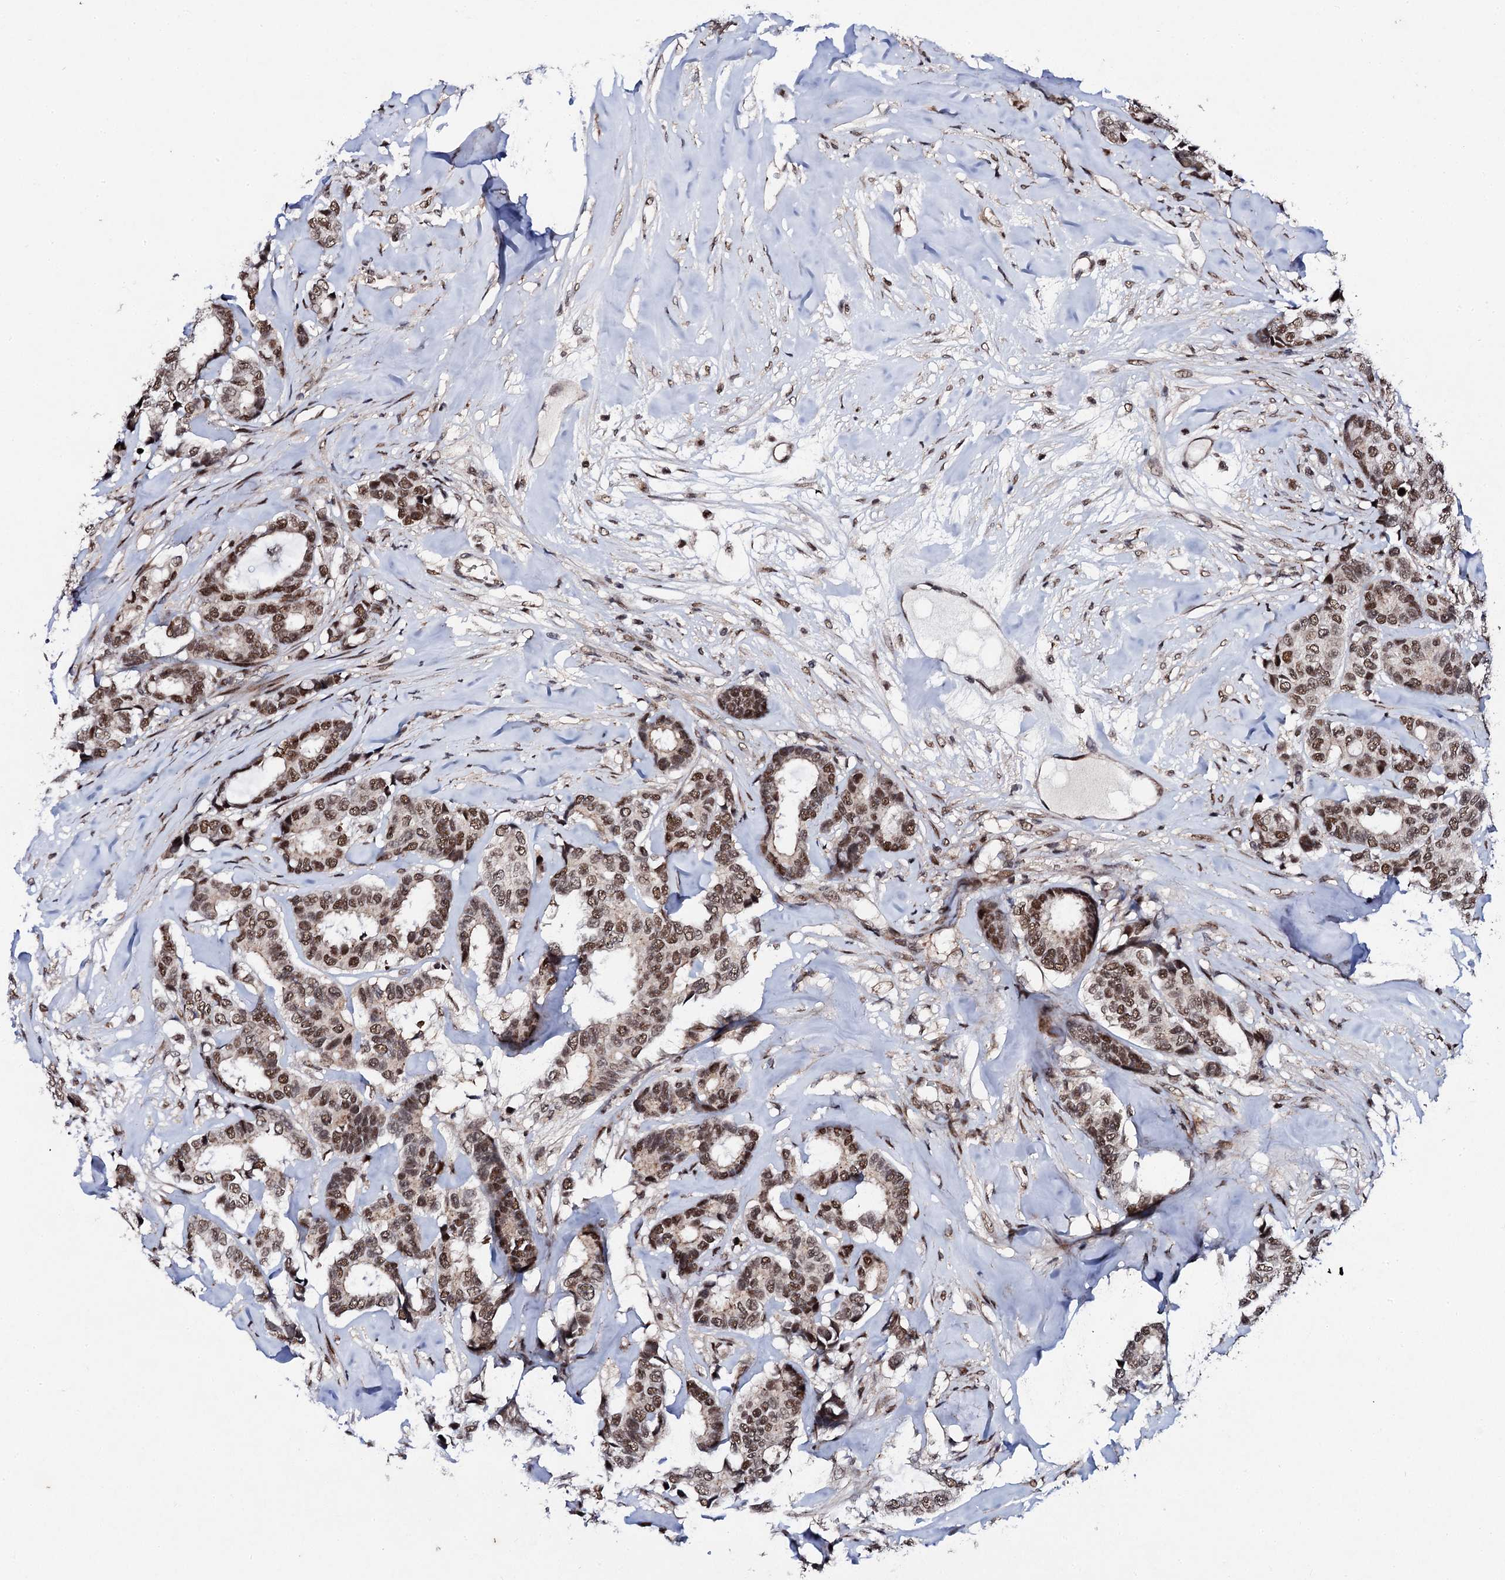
{"staining": {"intensity": "moderate", "quantity": ">75%", "location": "nuclear"}, "tissue": "breast cancer", "cell_type": "Tumor cells", "image_type": "cancer", "snomed": [{"axis": "morphology", "description": "Duct carcinoma"}, {"axis": "topography", "description": "Breast"}], "caption": "The immunohistochemical stain highlights moderate nuclear expression in tumor cells of breast cancer (invasive ductal carcinoma) tissue.", "gene": "CSTF3", "patient": {"sex": "female", "age": 87}}